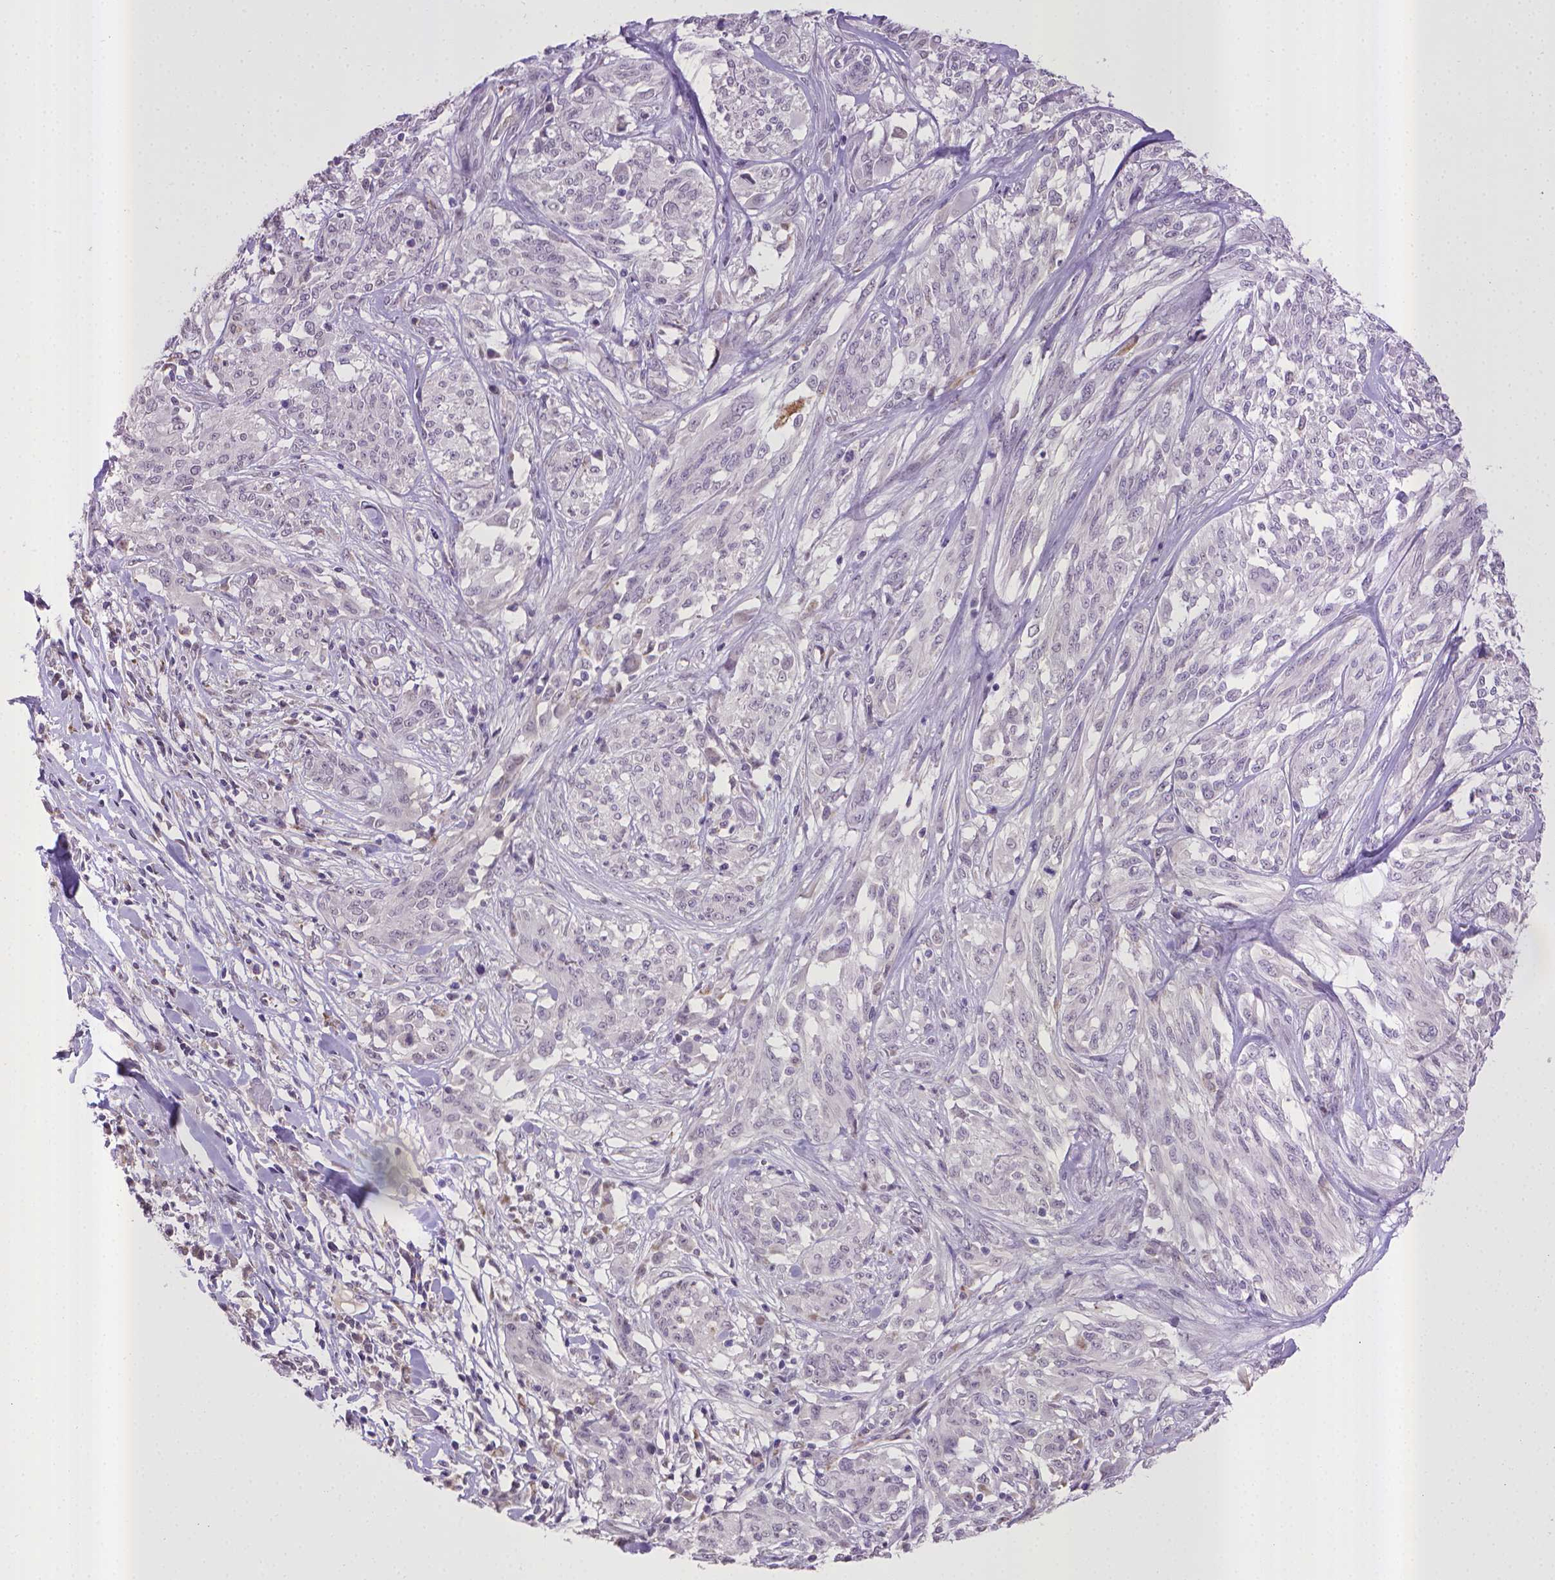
{"staining": {"intensity": "negative", "quantity": "none", "location": "none"}, "tissue": "melanoma", "cell_type": "Tumor cells", "image_type": "cancer", "snomed": [{"axis": "morphology", "description": "Malignant melanoma, NOS"}, {"axis": "topography", "description": "Skin"}], "caption": "The image reveals no significant expression in tumor cells of melanoma.", "gene": "KMO", "patient": {"sex": "female", "age": 91}}